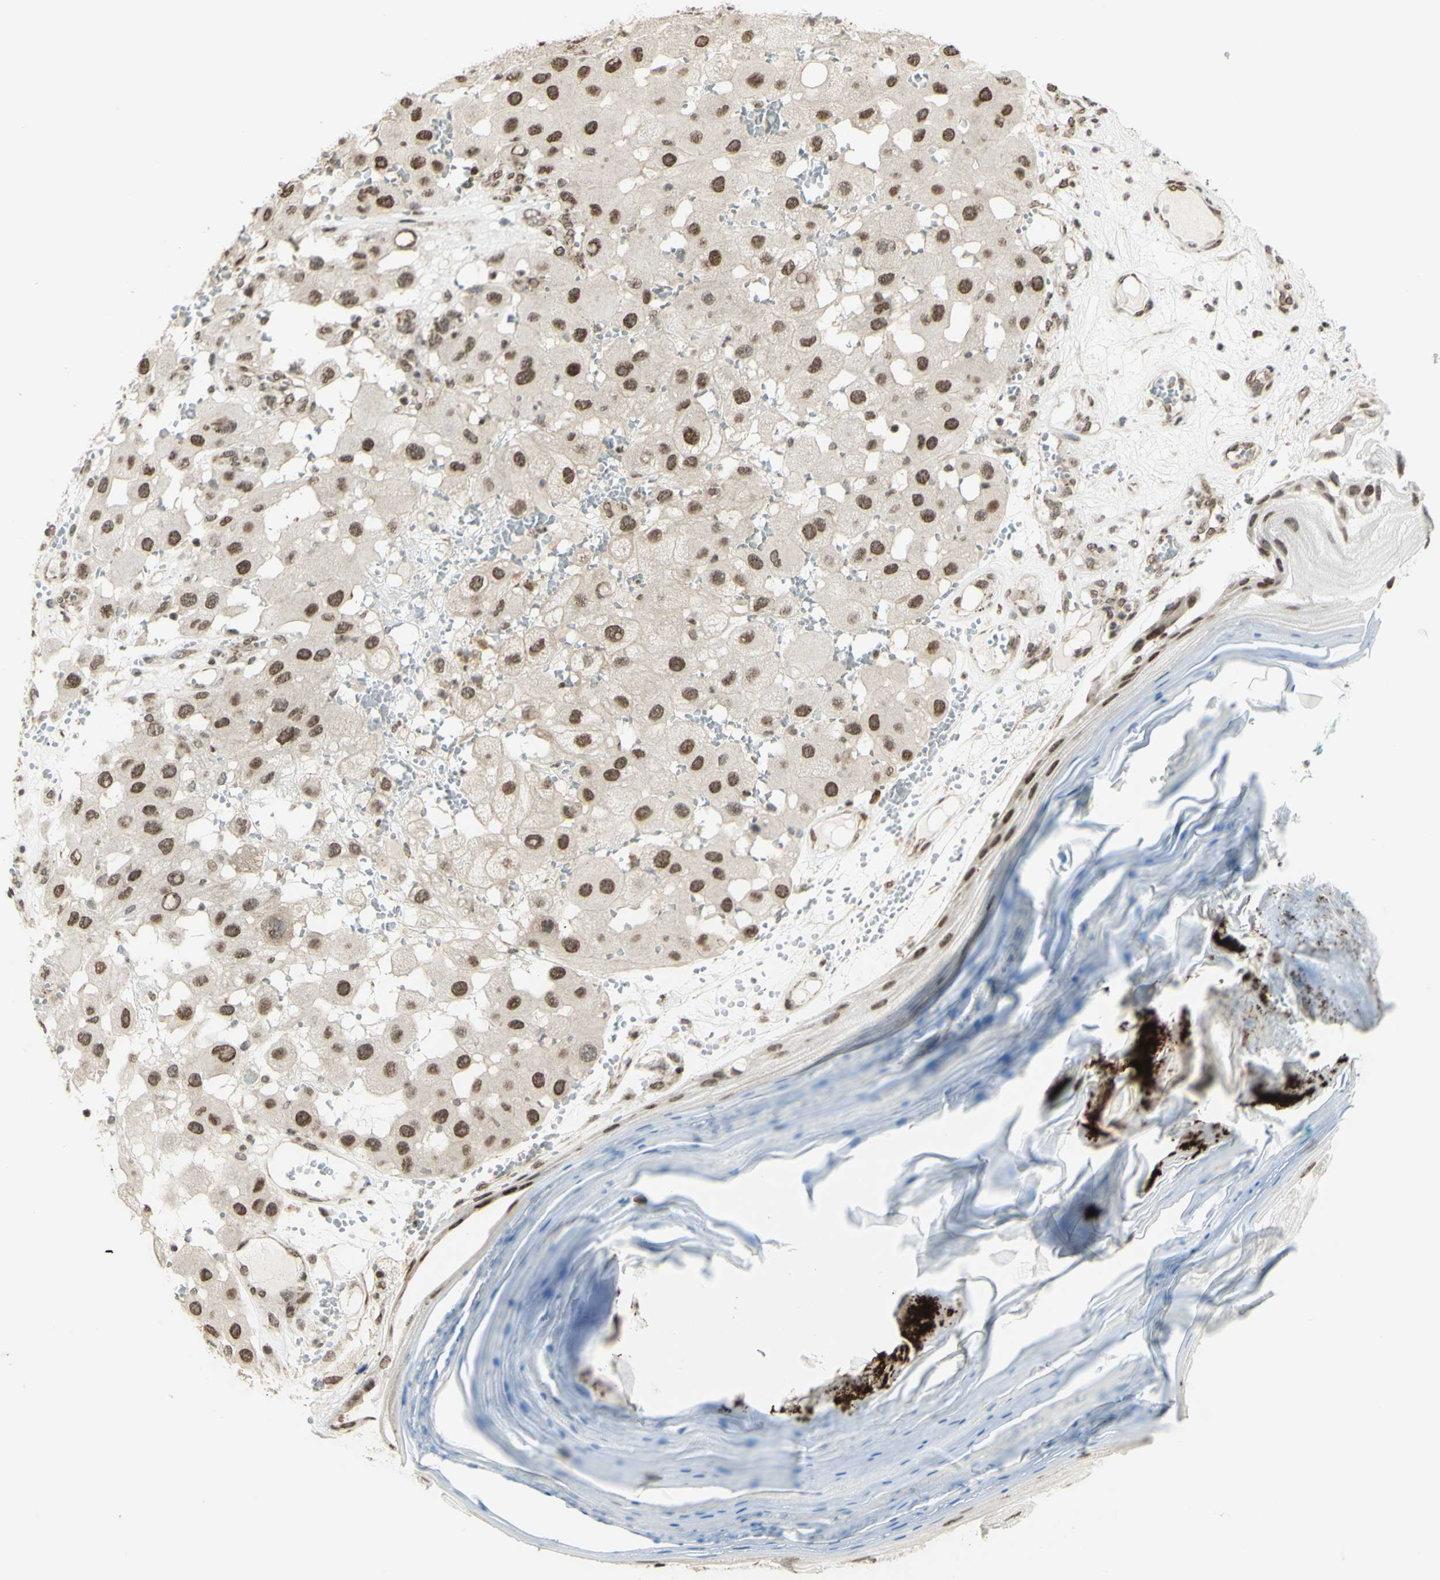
{"staining": {"intensity": "moderate", "quantity": ">75%", "location": "nuclear"}, "tissue": "melanoma", "cell_type": "Tumor cells", "image_type": "cancer", "snomed": [{"axis": "morphology", "description": "Malignant melanoma, NOS"}, {"axis": "topography", "description": "Skin"}], "caption": "Moderate nuclear expression for a protein is identified in about >75% of tumor cells of melanoma using IHC.", "gene": "ZMYM6", "patient": {"sex": "female", "age": 81}}